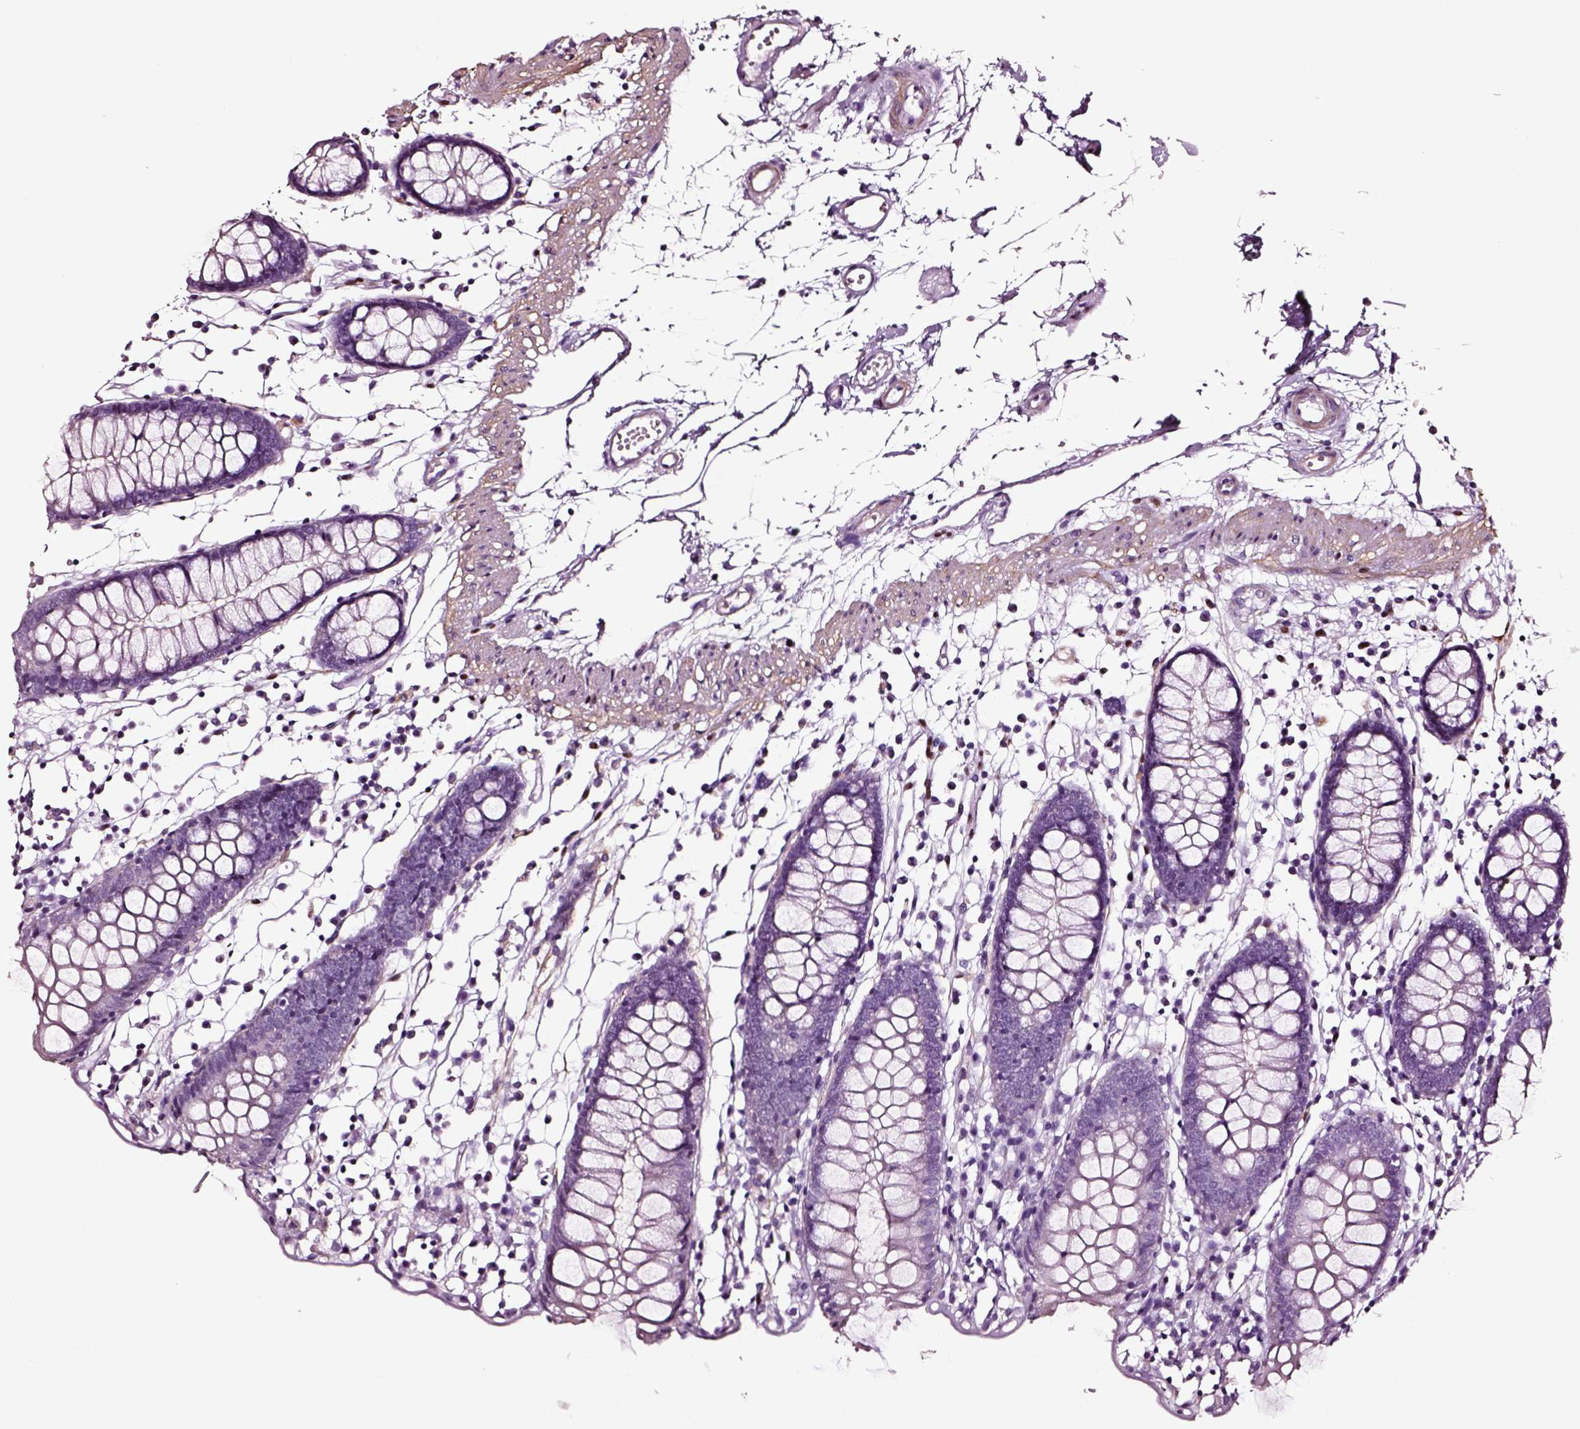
{"staining": {"intensity": "negative", "quantity": "none", "location": "none"}, "tissue": "colon", "cell_type": "Endothelial cells", "image_type": "normal", "snomed": [{"axis": "morphology", "description": "Normal tissue, NOS"}, {"axis": "morphology", "description": "Adenocarcinoma, NOS"}, {"axis": "topography", "description": "Colon"}], "caption": "High power microscopy micrograph of an immunohistochemistry histopathology image of normal colon, revealing no significant expression in endothelial cells.", "gene": "SOX10", "patient": {"sex": "male", "age": 83}}